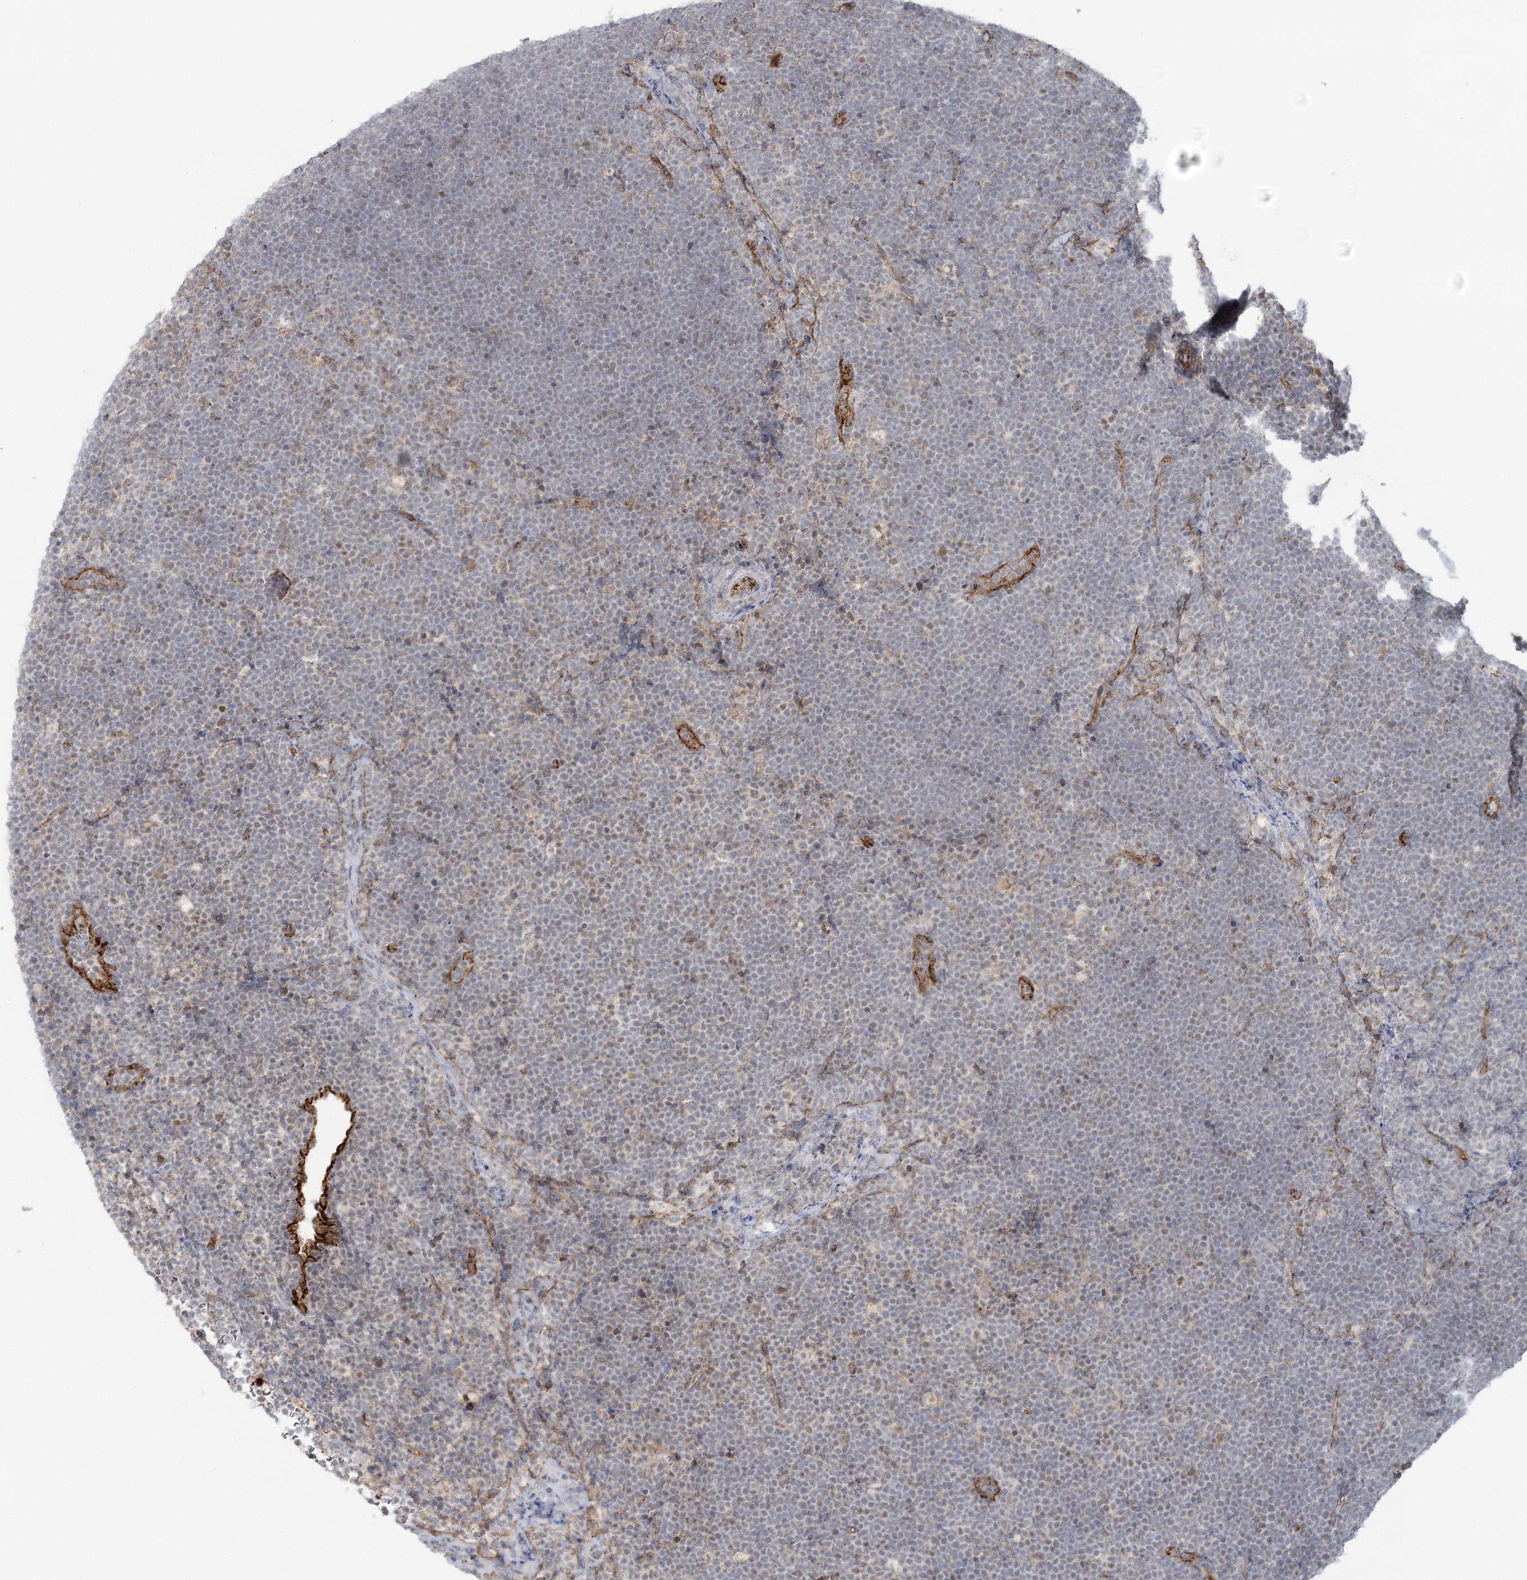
{"staining": {"intensity": "negative", "quantity": "none", "location": "none"}, "tissue": "lymphoma", "cell_type": "Tumor cells", "image_type": "cancer", "snomed": [{"axis": "morphology", "description": "Malignant lymphoma, non-Hodgkin's type, High grade"}, {"axis": "topography", "description": "Lymph node"}], "caption": "Protein analysis of malignant lymphoma, non-Hodgkin's type (high-grade) displays no significant staining in tumor cells. The staining was performed using DAB (3,3'-diaminobenzidine) to visualize the protein expression in brown, while the nuclei were stained in blue with hematoxylin (Magnification: 20x).", "gene": "KBTBD4", "patient": {"sex": "male", "age": 13}}